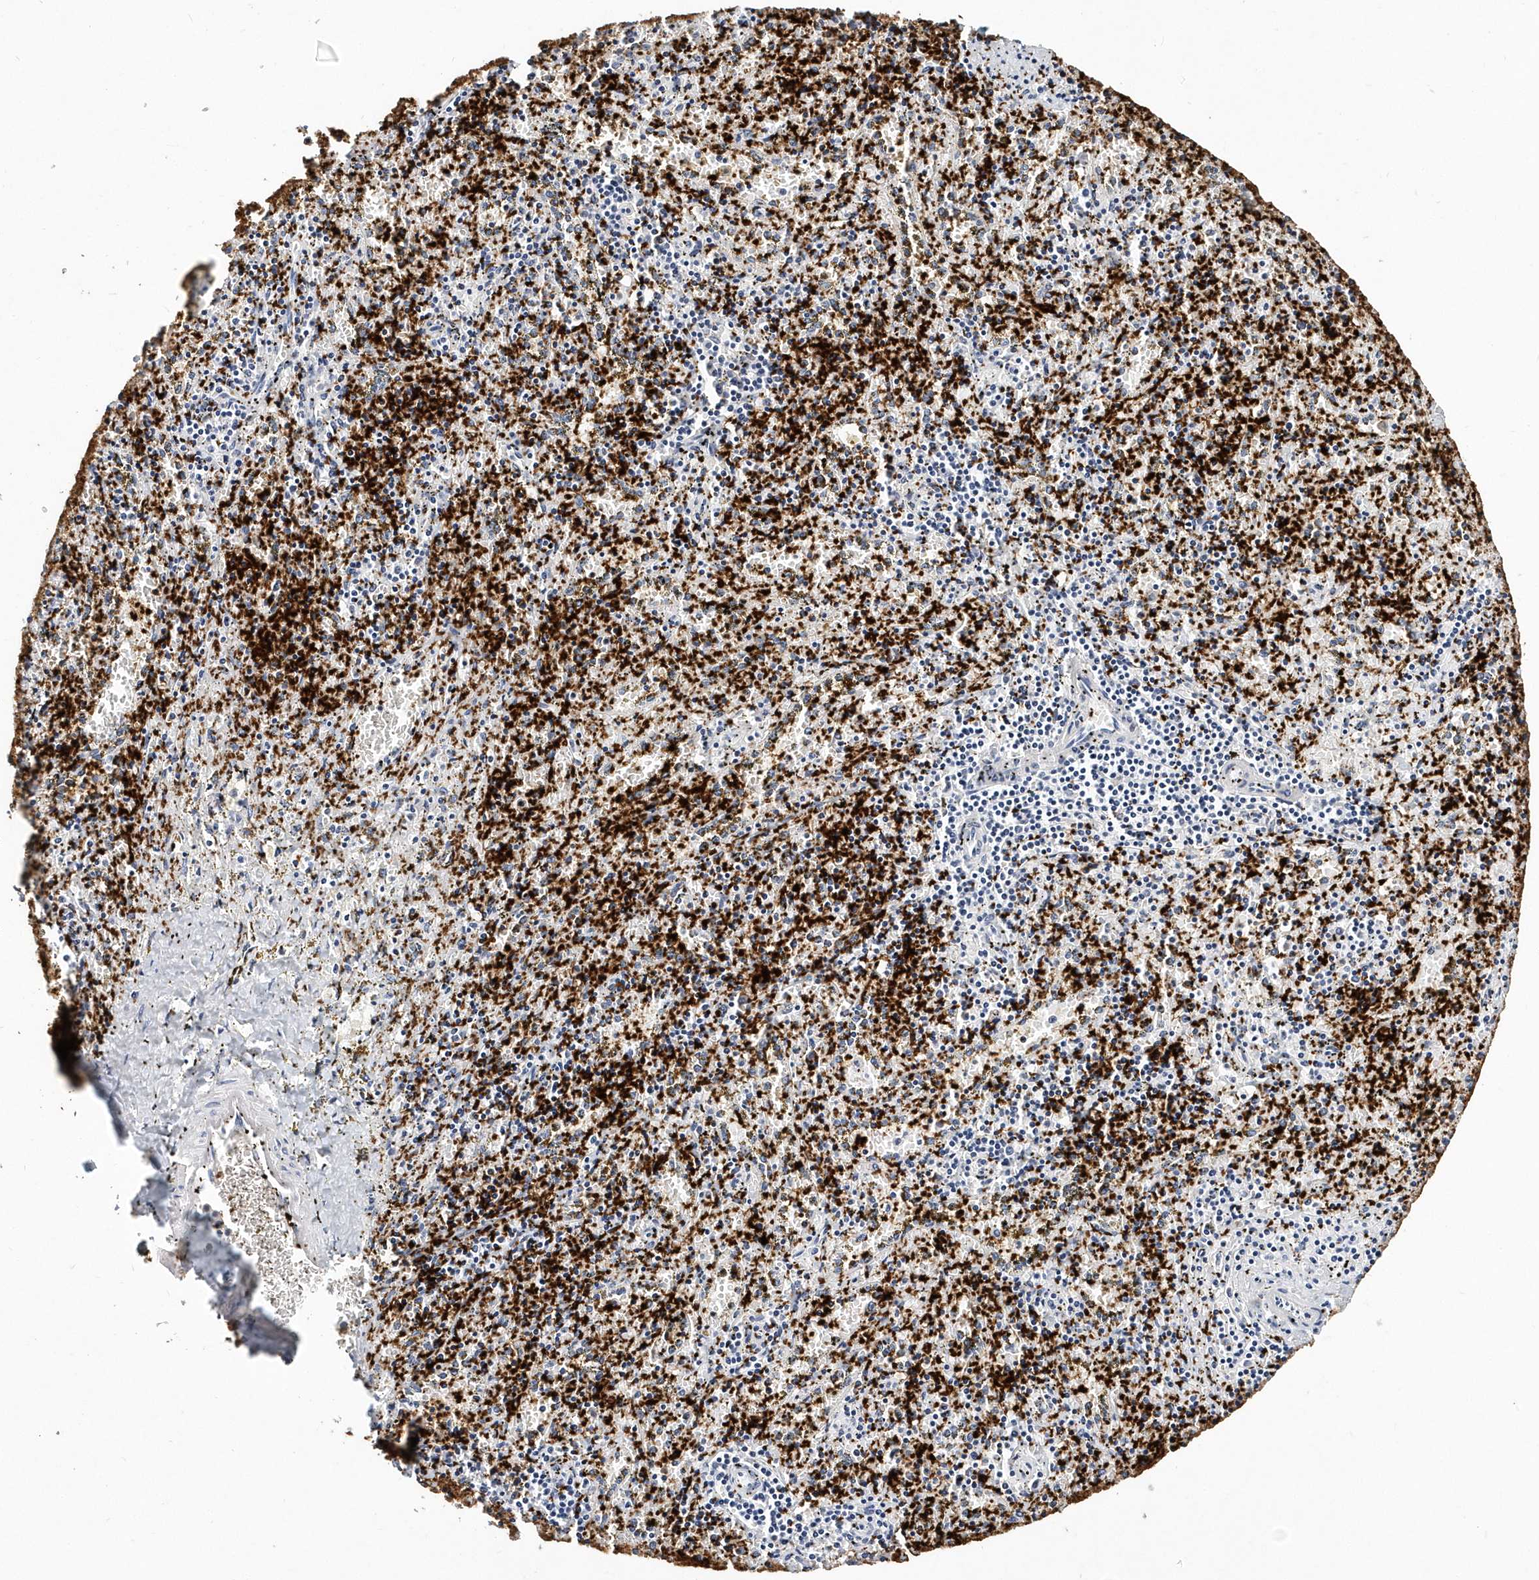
{"staining": {"intensity": "negative", "quantity": "none", "location": "none"}, "tissue": "spleen", "cell_type": "Cells in red pulp", "image_type": "normal", "snomed": [{"axis": "morphology", "description": "Normal tissue, NOS"}, {"axis": "topography", "description": "Spleen"}], "caption": "A high-resolution histopathology image shows immunohistochemistry (IHC) staining of normal spleen, which shows no significant expression in cells in red pulp.", "gene": "ITGA2B", "patient": {"sex": "male", "age": 11}}